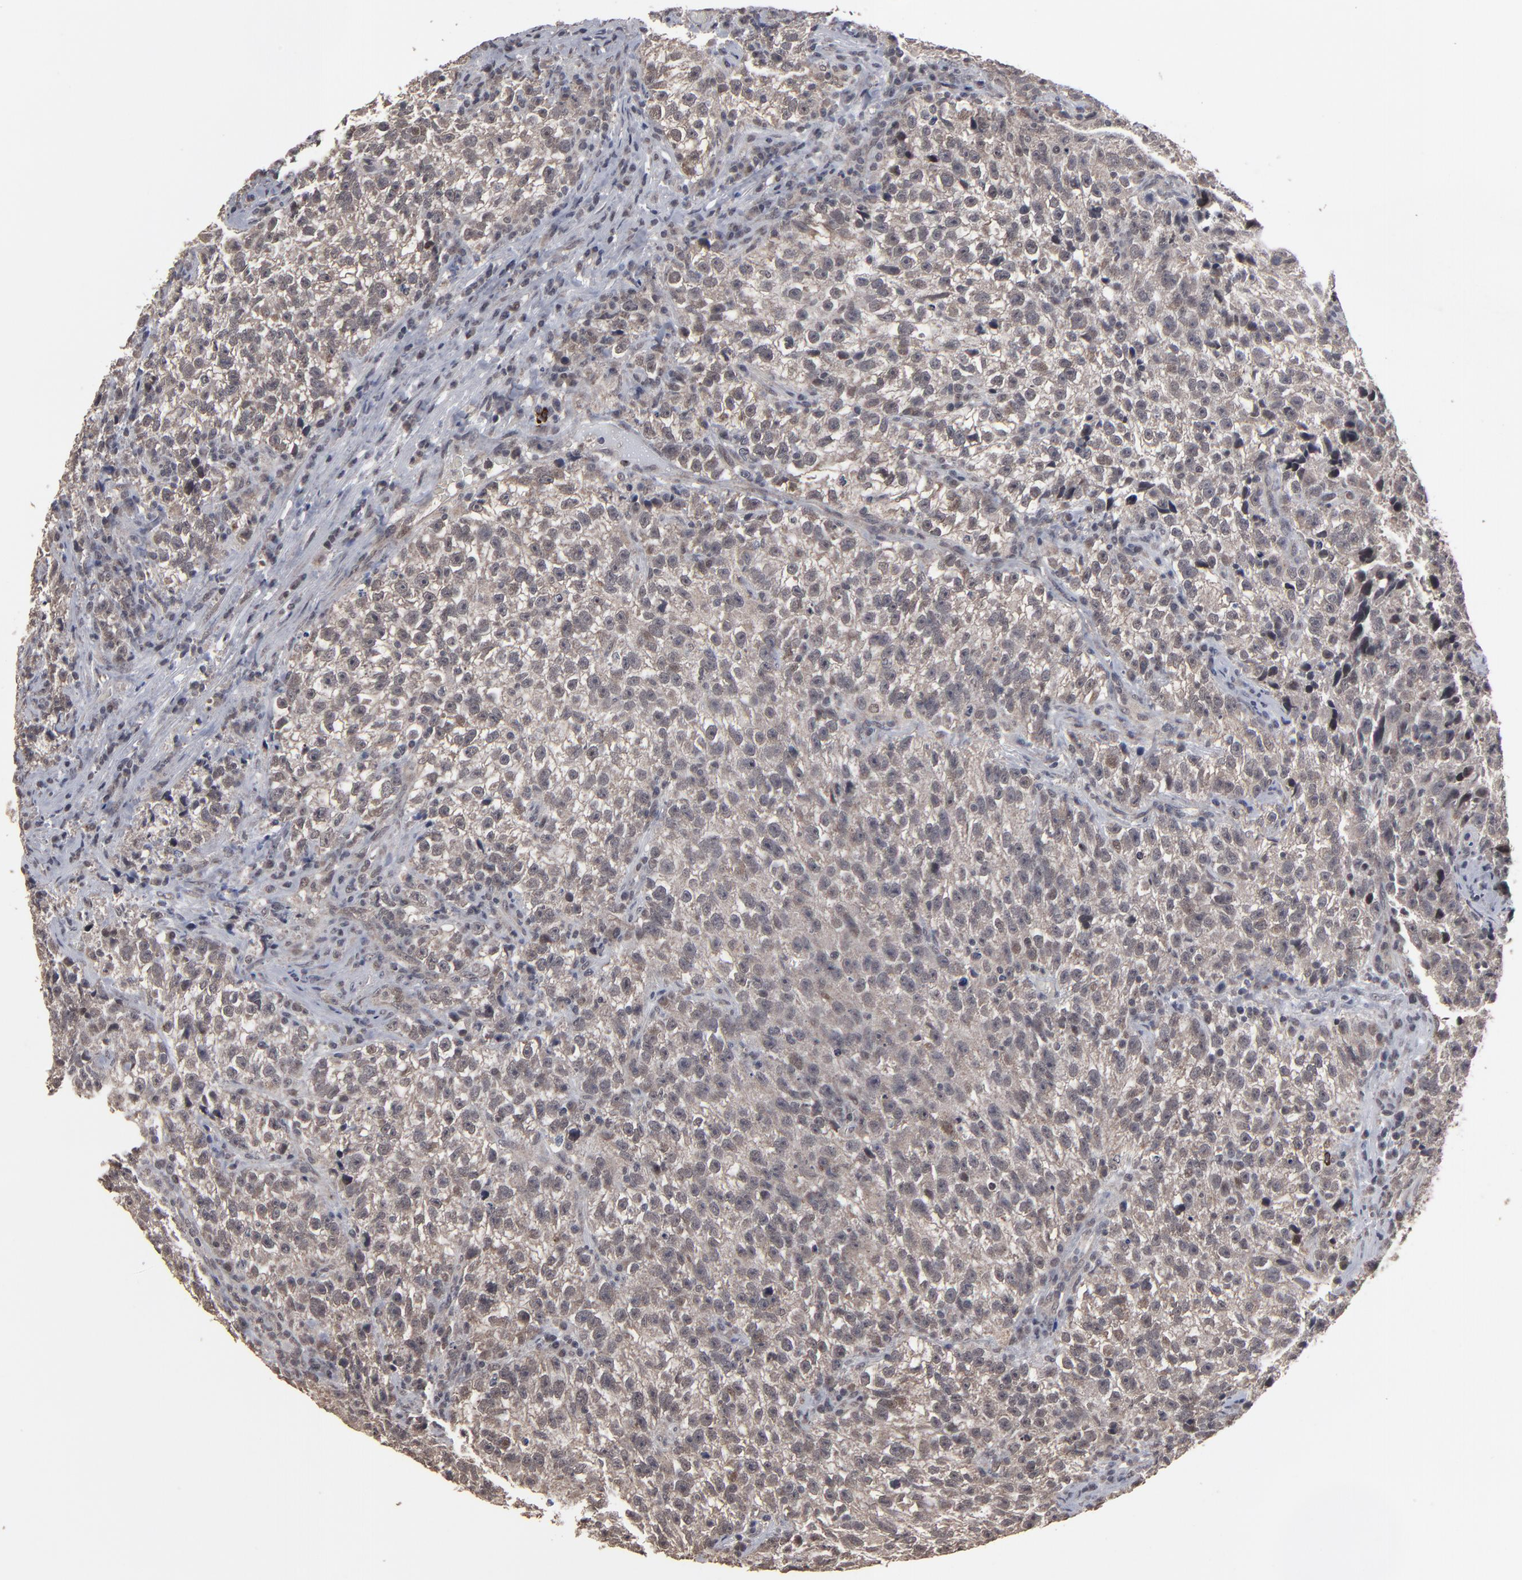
{"staining": {"intensity": "weak", "quantity": ">75%", "location": "cytoplasmic/membranous"}, "tissue": "testis cancer", "cell_type": "Tumor cells", "image_type": "cancer", "snomed": [{"axis": "morphology", "description": "Seminoma, NOS"}, {"axis": "topography", "description": "Testis"}], "caption": "Weak cytoplasmic/membranous expression is appreciated in about >75% of tumor cells in testis seminoma. The staining was performed using DAB to visualize the protein expression in brown, while the nuclei were stained in blue with hematoxylin (Magnification: 20x).", "gene": "SLC22A17", "patient": {"sex": "male", "age": 38}}